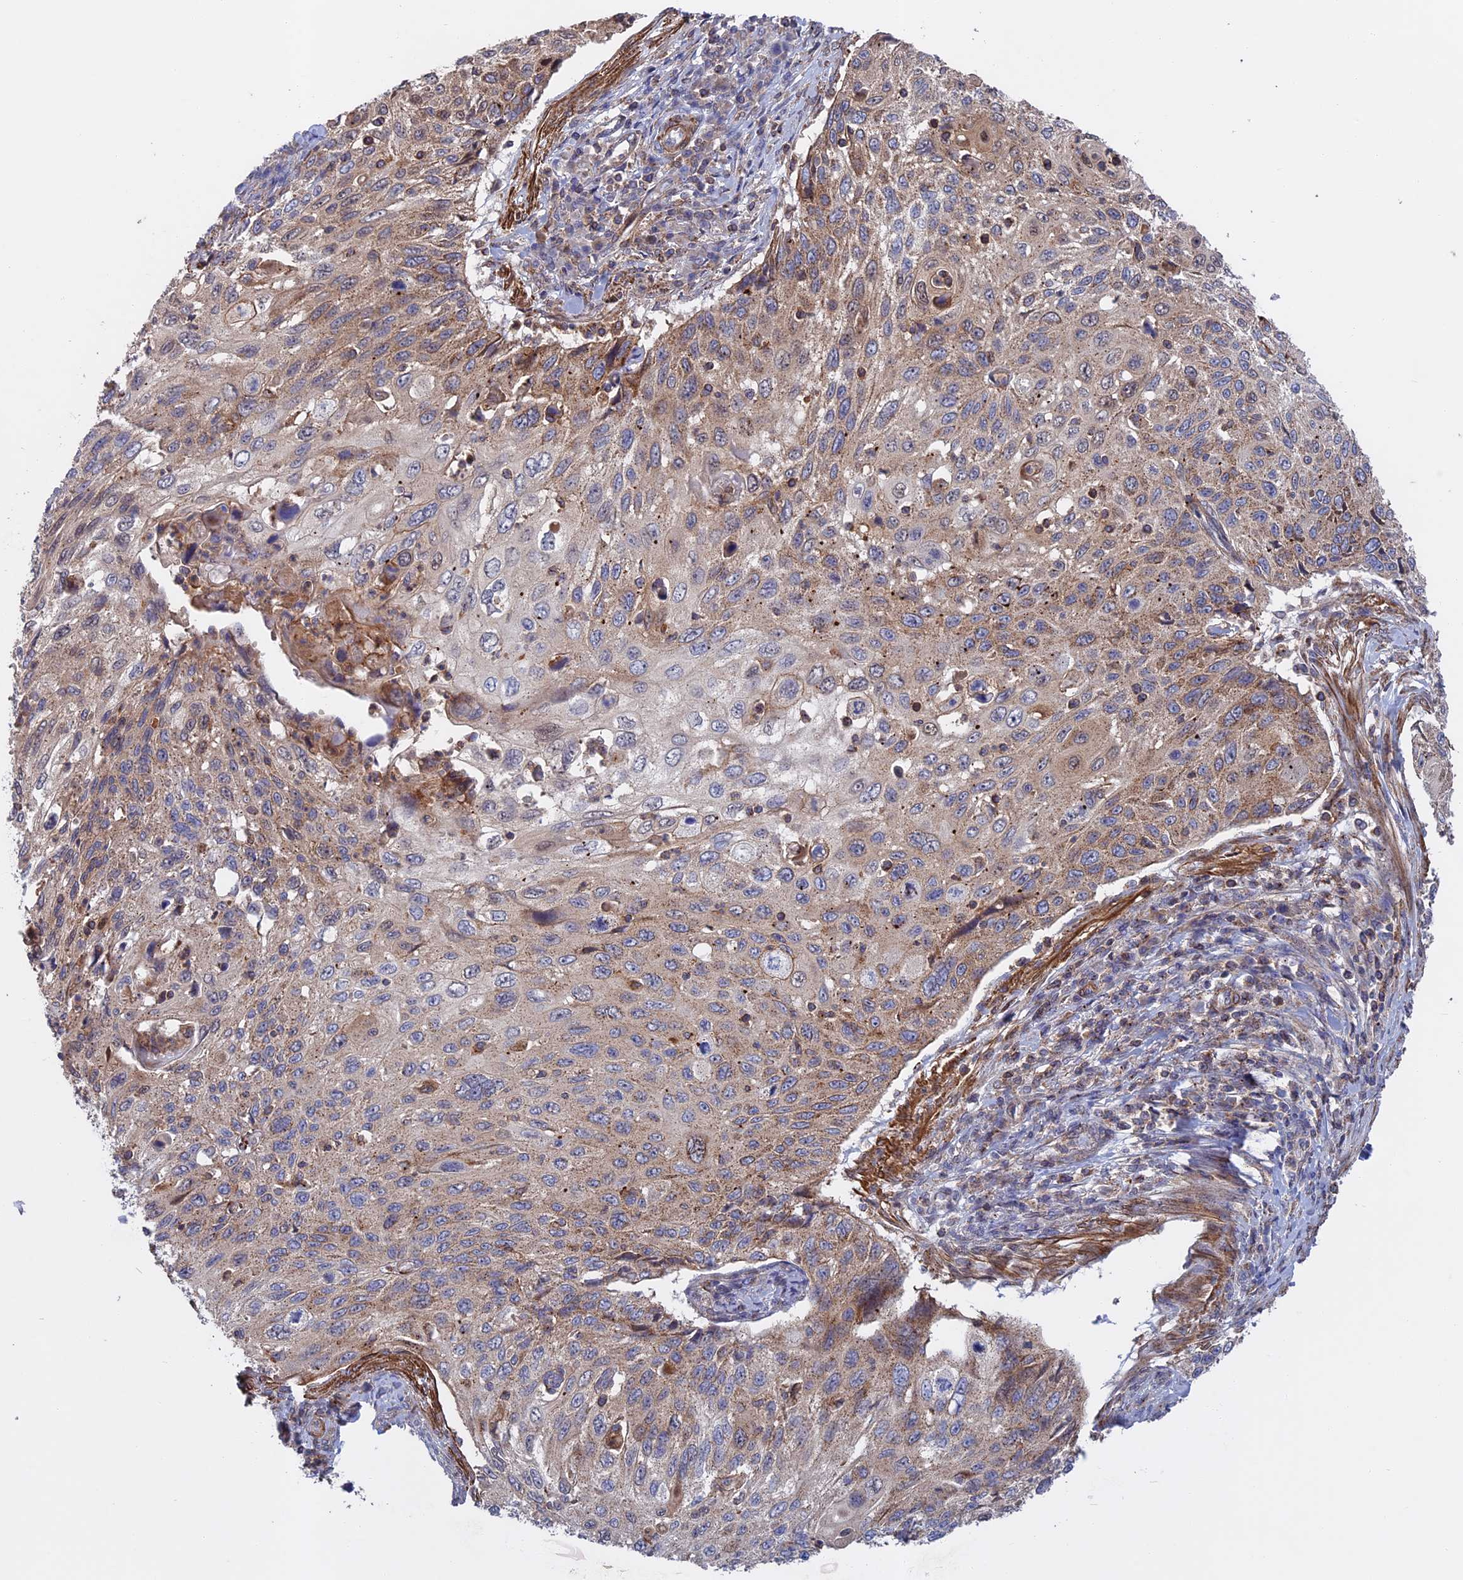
{"staining": {"intensity": "weak", "quantity": "<25%", "location": "cytoplasmic/membranous"}, "tissue": "cervical cancer", "cell_type": "Tumor cells", "image_type": "cancer", "snomed": [{"axis": "morphology", "description": "Squamous cell carcinoma, NOS"}, {"axis": "topography", "description": "Cervix"}], "caption": "Human cervical squamous cell carcinoma stained for a protein using immunohistochemistry (IHC) displays no staining in tumor cells.", "gene": "LYPD5", "patient": {"sex": "female", "age": 70}}